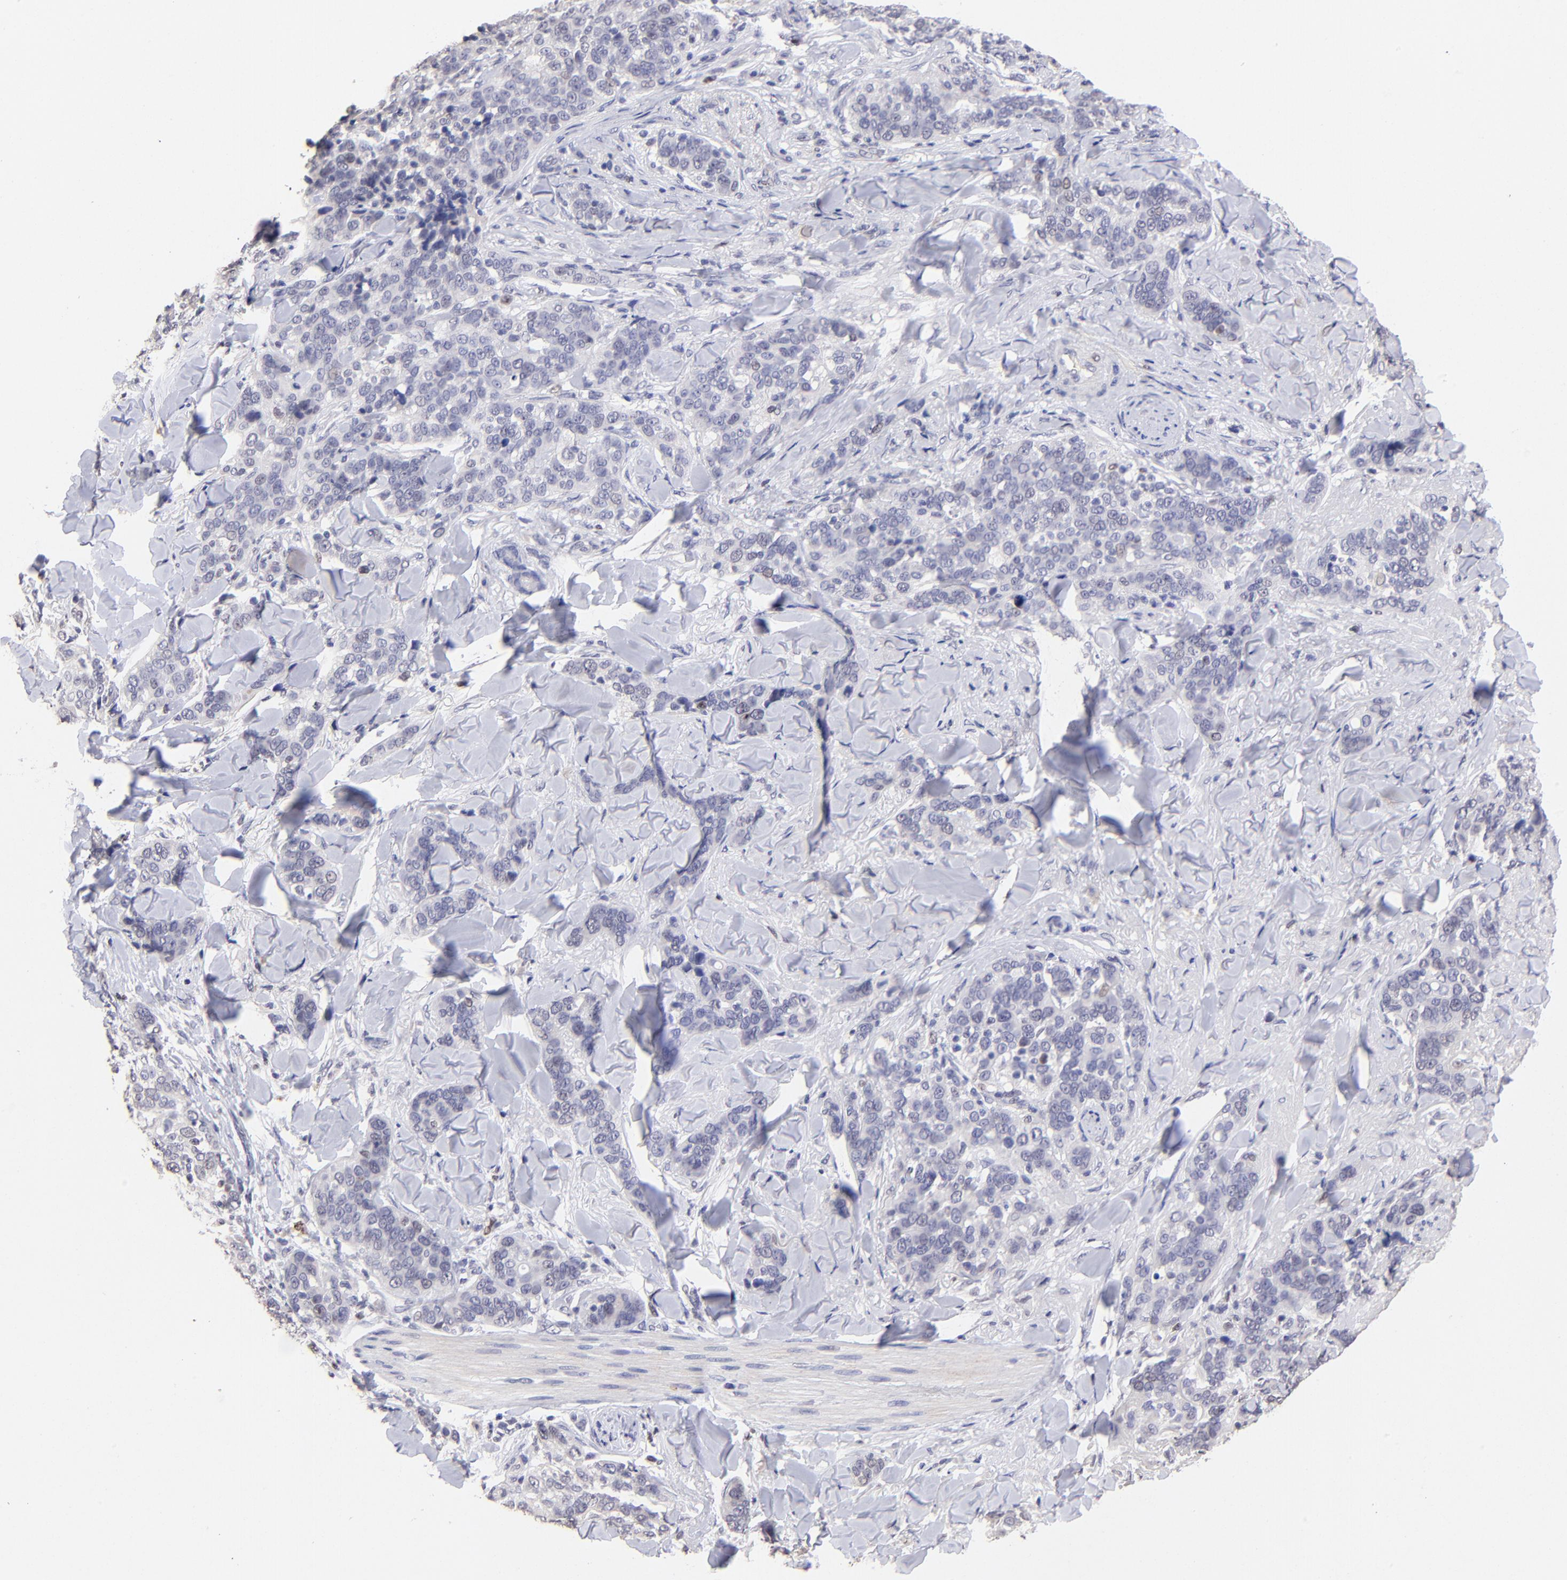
{"staining": {"intensity": "negative", "quantity": "none", "location": "none"}, "tissue": "skin cancer", "cell_type": "Tumor cells", "image_type": "cancer", "snomed": [{"axis": "morphology", "description": "Normal tissue, NOS"}, {"axis": "morphology", "description": "Squamous cell carcinoma, NOS"}, {"axis": "topography", "description": "Skin"}], "caption": "Immunohistochemistry of skin squamous cell carcinoma shows no staining in tumor cells.", "gene": "DNMT1", "patient": {"sex": "female", "age": 83}}